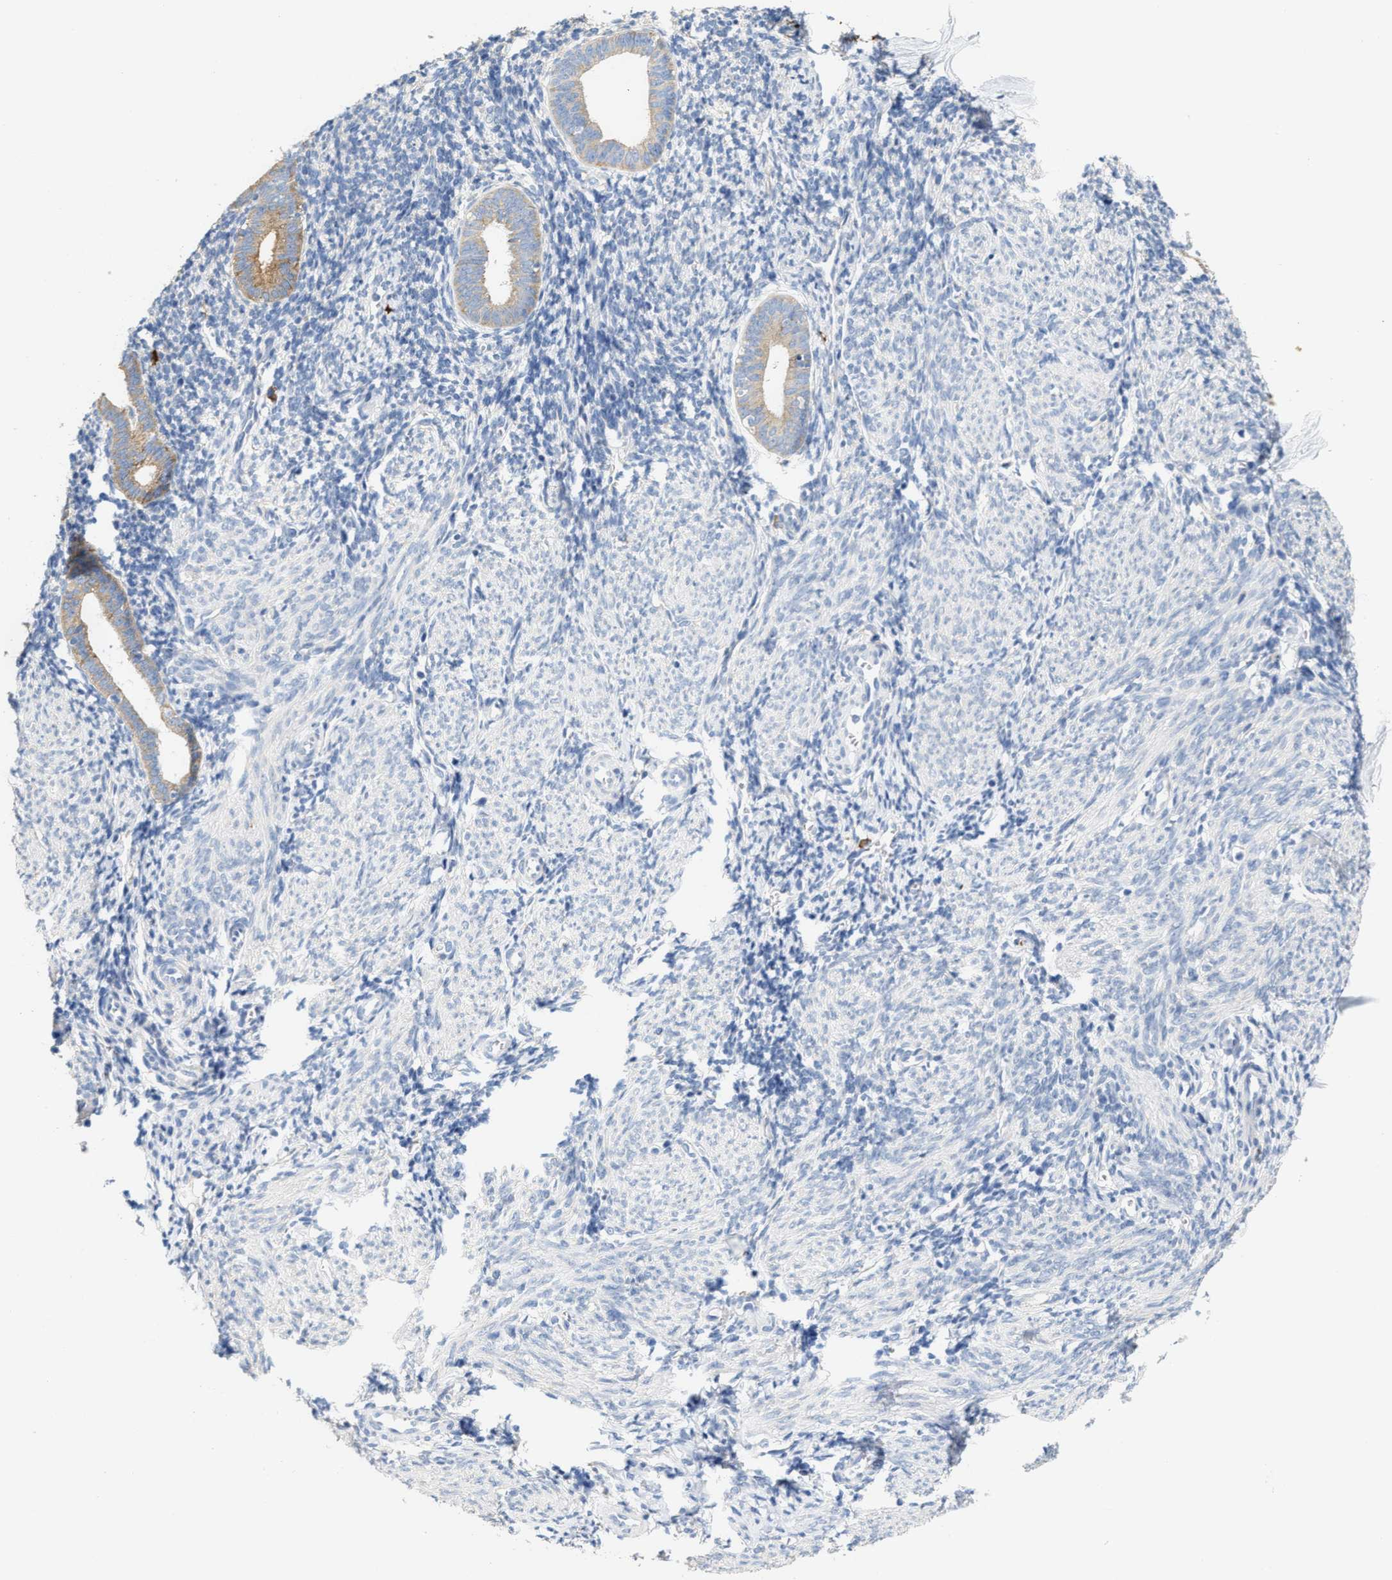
{"staining": {"intensity": "negative", "quantity": "none", "location": "none"}, "tissue": "endometrium", "cell_type": "Cells in endometrial stroma", "image_type": "normal", "snomed": [{"axis": "morphology", "description": "Normal tissue, NOS"}, {"axis": "morphology", "description": "Adenocarcinoma, NOS"}, {"axis": "topography", "description": "Endometrium"}], "caption": "Immunohistochemistry image of benign endometrium stained for a protein (brown), which shows no staining in cells in endometrial stroma.", "gene": "RYR2", "patient": {"sex": "female", "age": 57}}